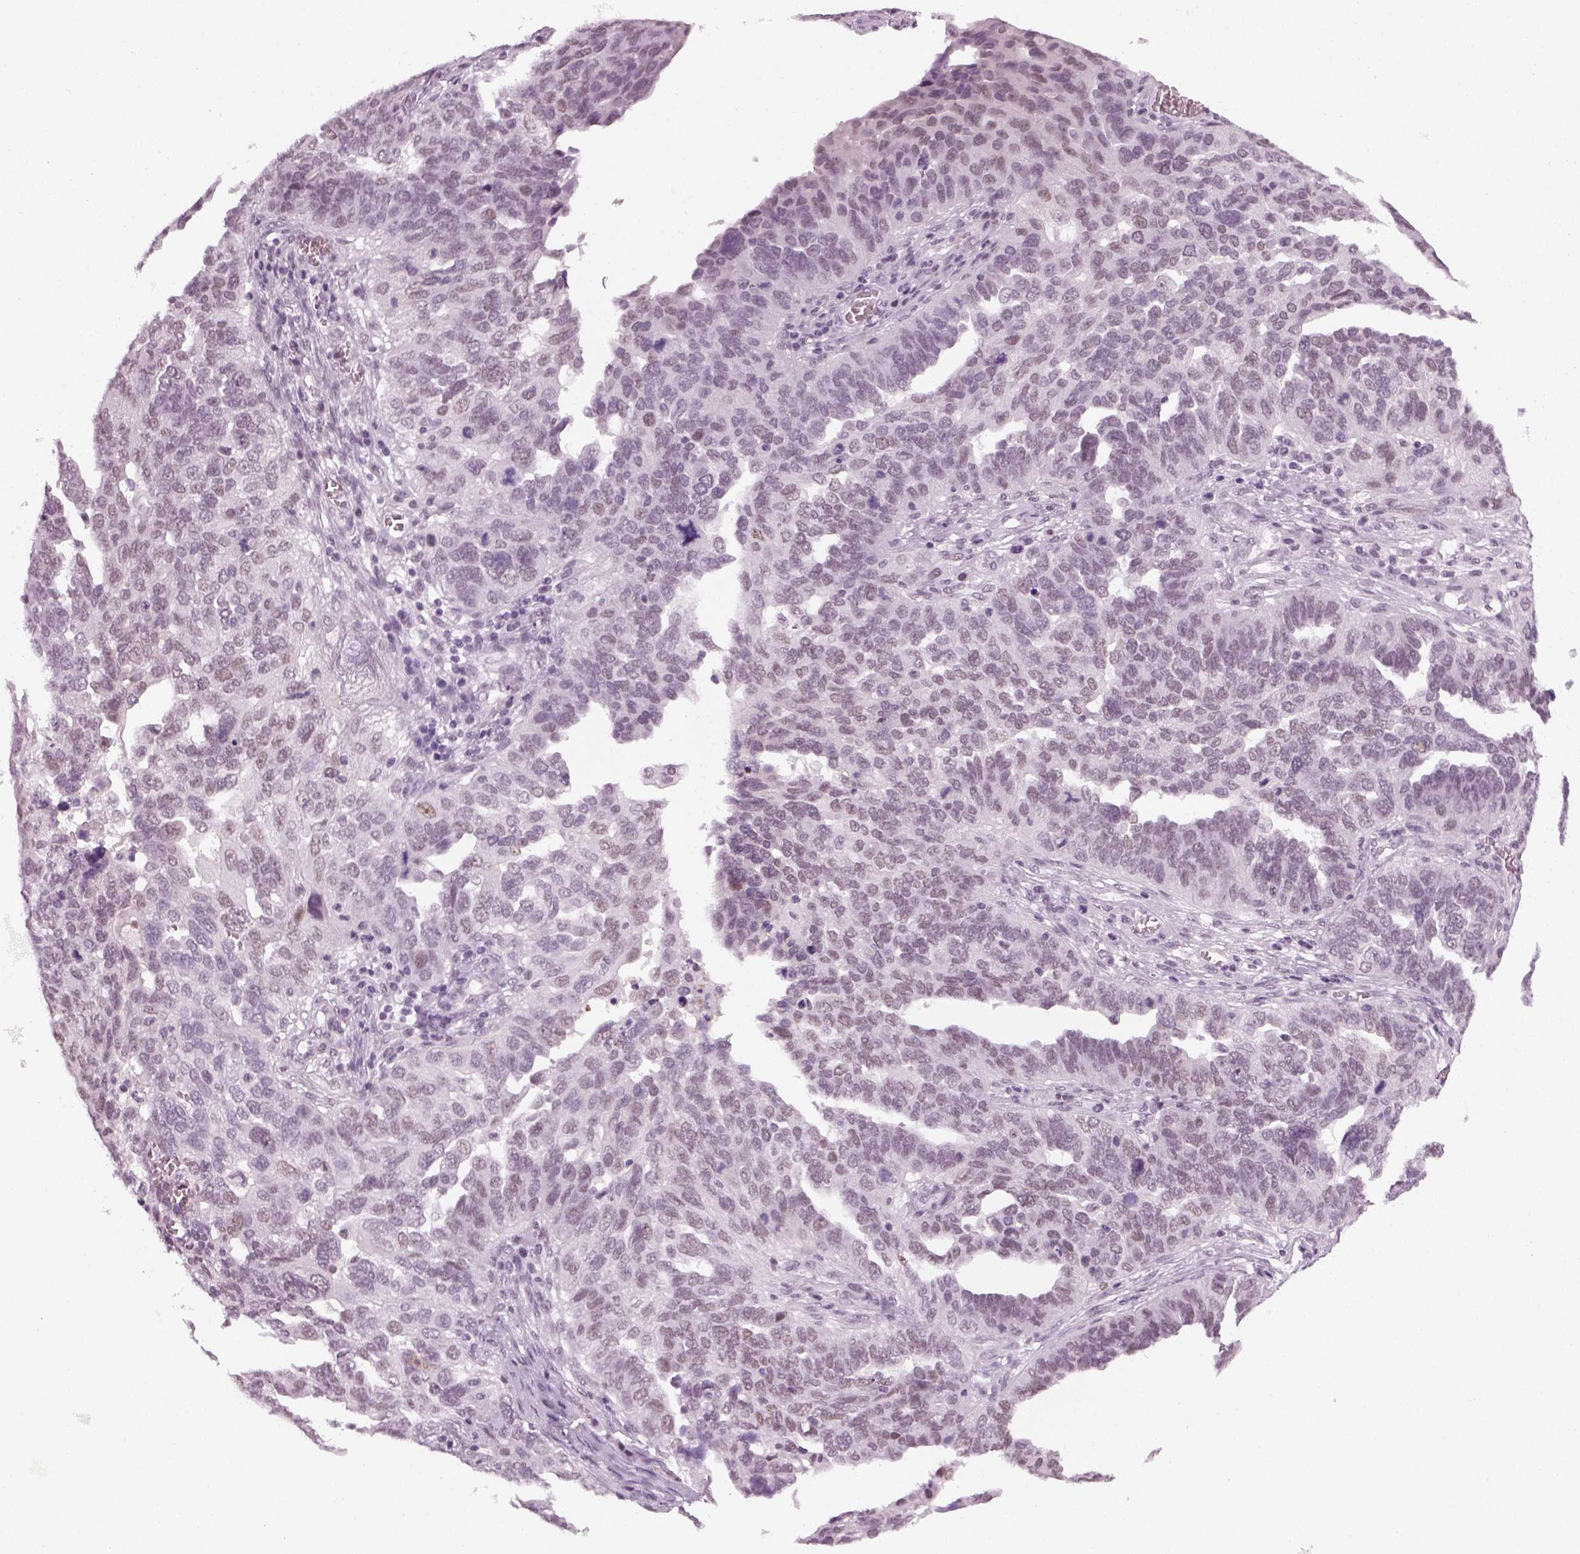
{"staining": {"intensity": "weak", "quantity": "<25%", "location": "nuclear"}, "tissue": "ovarian cancer", "cell_type": "Tumor cells", "image_type": "cancer", "snomed": [{"axis": "morphology", "description": "Carcinoma, endometroid"}, {"axis": "topography", "description": "Soft tissue"}, {"axis": "topography", "description": "Ovary"}], "caption": "Endometroid carcinoma (ovarian) was stained to show a protein in brown. There is no significant positivity in tumor cells. (Stains: DAB immunohistochemistry with hematoxylin counter stain, Microscopy: brightfield microscopy at high magnification).", "gene": "KCNG2", "patient": {"sex": "female", "age": 52}}